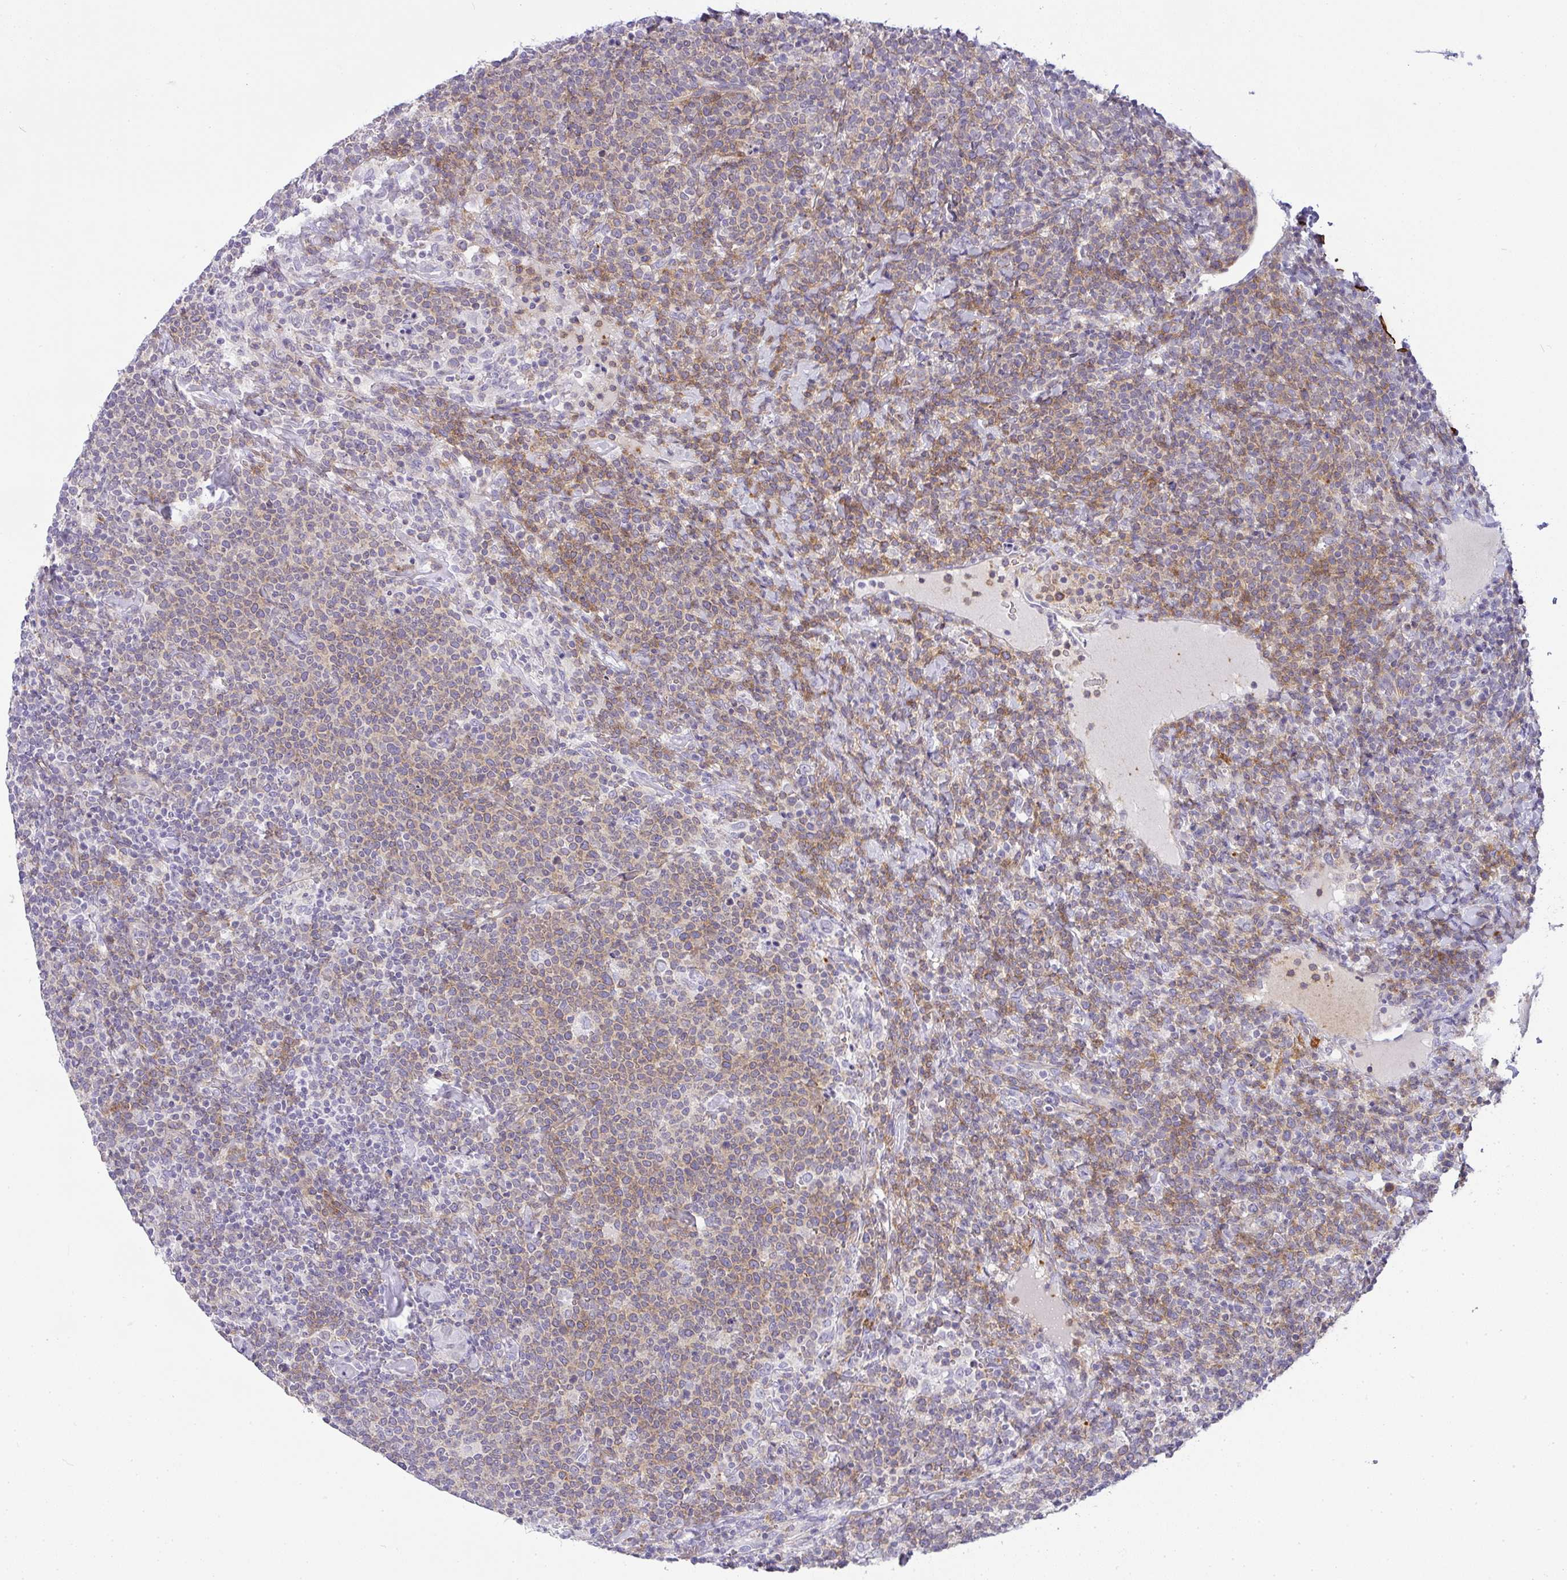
{"staining": {"intensity": "negative", "quantity": "none", "location": "none"}, "tissue": "lymphoma", "cell_type": "Tumor cells", "image_type": "cancer", "snomed": [{"axis": "morphology", "description": "Malignant lymphoma, non-Hodgkin's type, High grade"}, {"axis": "topography", "description": "Lymph node"}], "caption": "Image shows no significant protein expression in tumor cells of lymphoma.", "gene": "LIPE", "patient": {"sex": "male", "age": 61}}